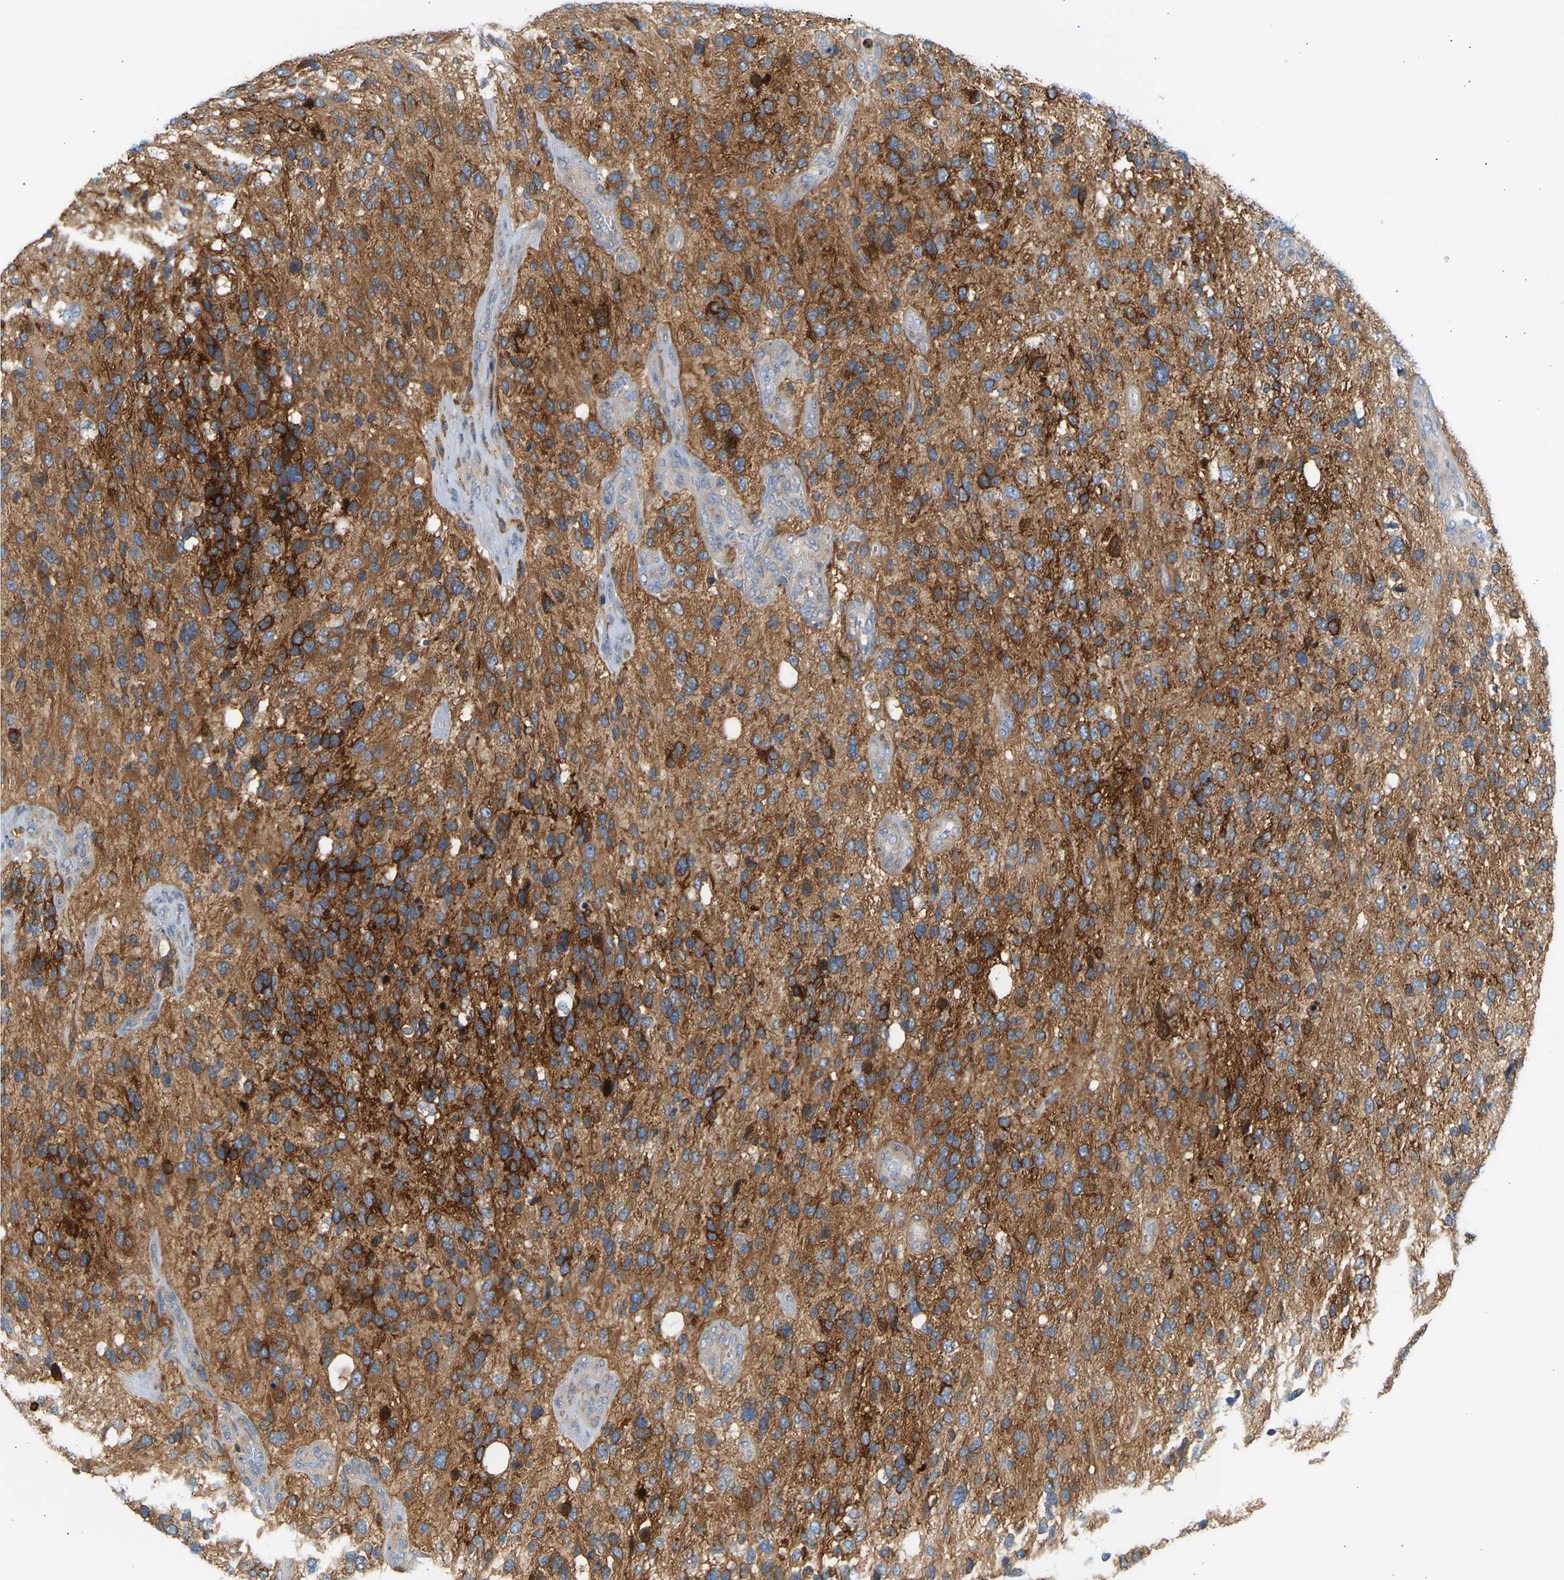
{"staining": {"intensity": "strong", "quantity": ">75%", "location": "cytoplasmic/membranous"}, "tissue": "glioma", "cell_type": "Tumor cells", "image_type": "cancer", "snomed": [{"axis": "morphology", "description": "Glioma, malignant, High grade"}, {"axis": "topography", "description": "Brain"}], "caption": "Immunohistochemistry (DAB) staining of glioma displays strong cytoplasmic/membranous protein positivity in about >75% of tumor cells. (DAB IHC, brown staining for protein, blue staining for nuclei).", "gene": "FNBP1", "patient": {"sex": "female", "age": 58}}